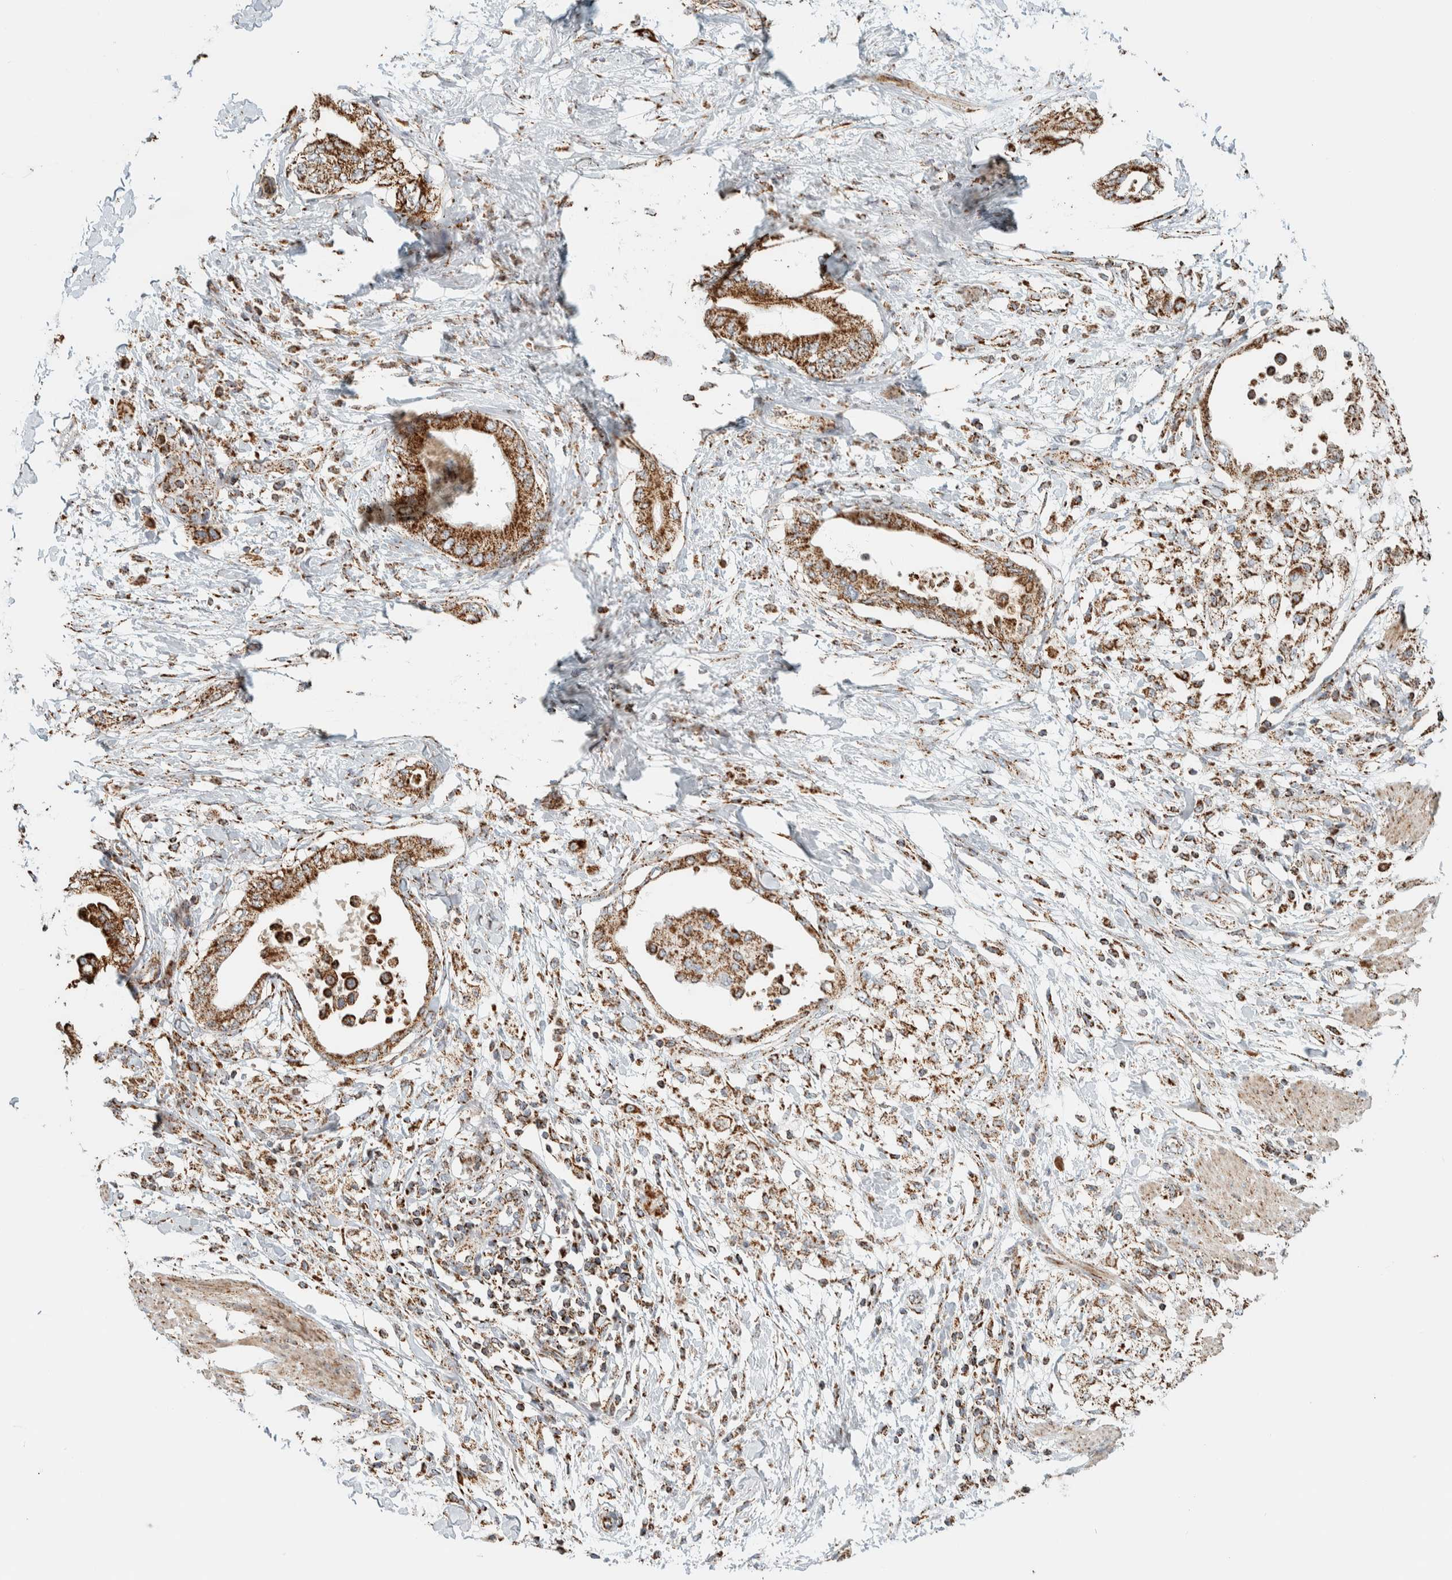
{"staining": {"intensity": "strong", "quantity": ">75%", "location": "cytoplasmic/membranous"}, "tissue": "pancreatic cancer", "cell_type": "Tumor cells", "image_type": "cancer", "snomed": [{"axis": "morphology", "description": "Normal tissue, NOS"}, {"axis": "morphology", "description": "Adenocarcinoma, NOS"}, {"axis": "topography", "description": "Pancreas"}, {"axis": "topography", "description": "Duodenum"}], "caption": "Immunohistochemistry staining of pancreatic cancer, which shows high levels of strong cytoplasmic/membranous staining in about >75% of tumor cells indicating strong cytoplasmic/membranous protein staining. The staining was performed using DAB (brown) for protein detection and nuclei were counterstained in hematoxylin (blue).", "gene": "ZNF454", "patient": {"sex": "female", "age": 60}}